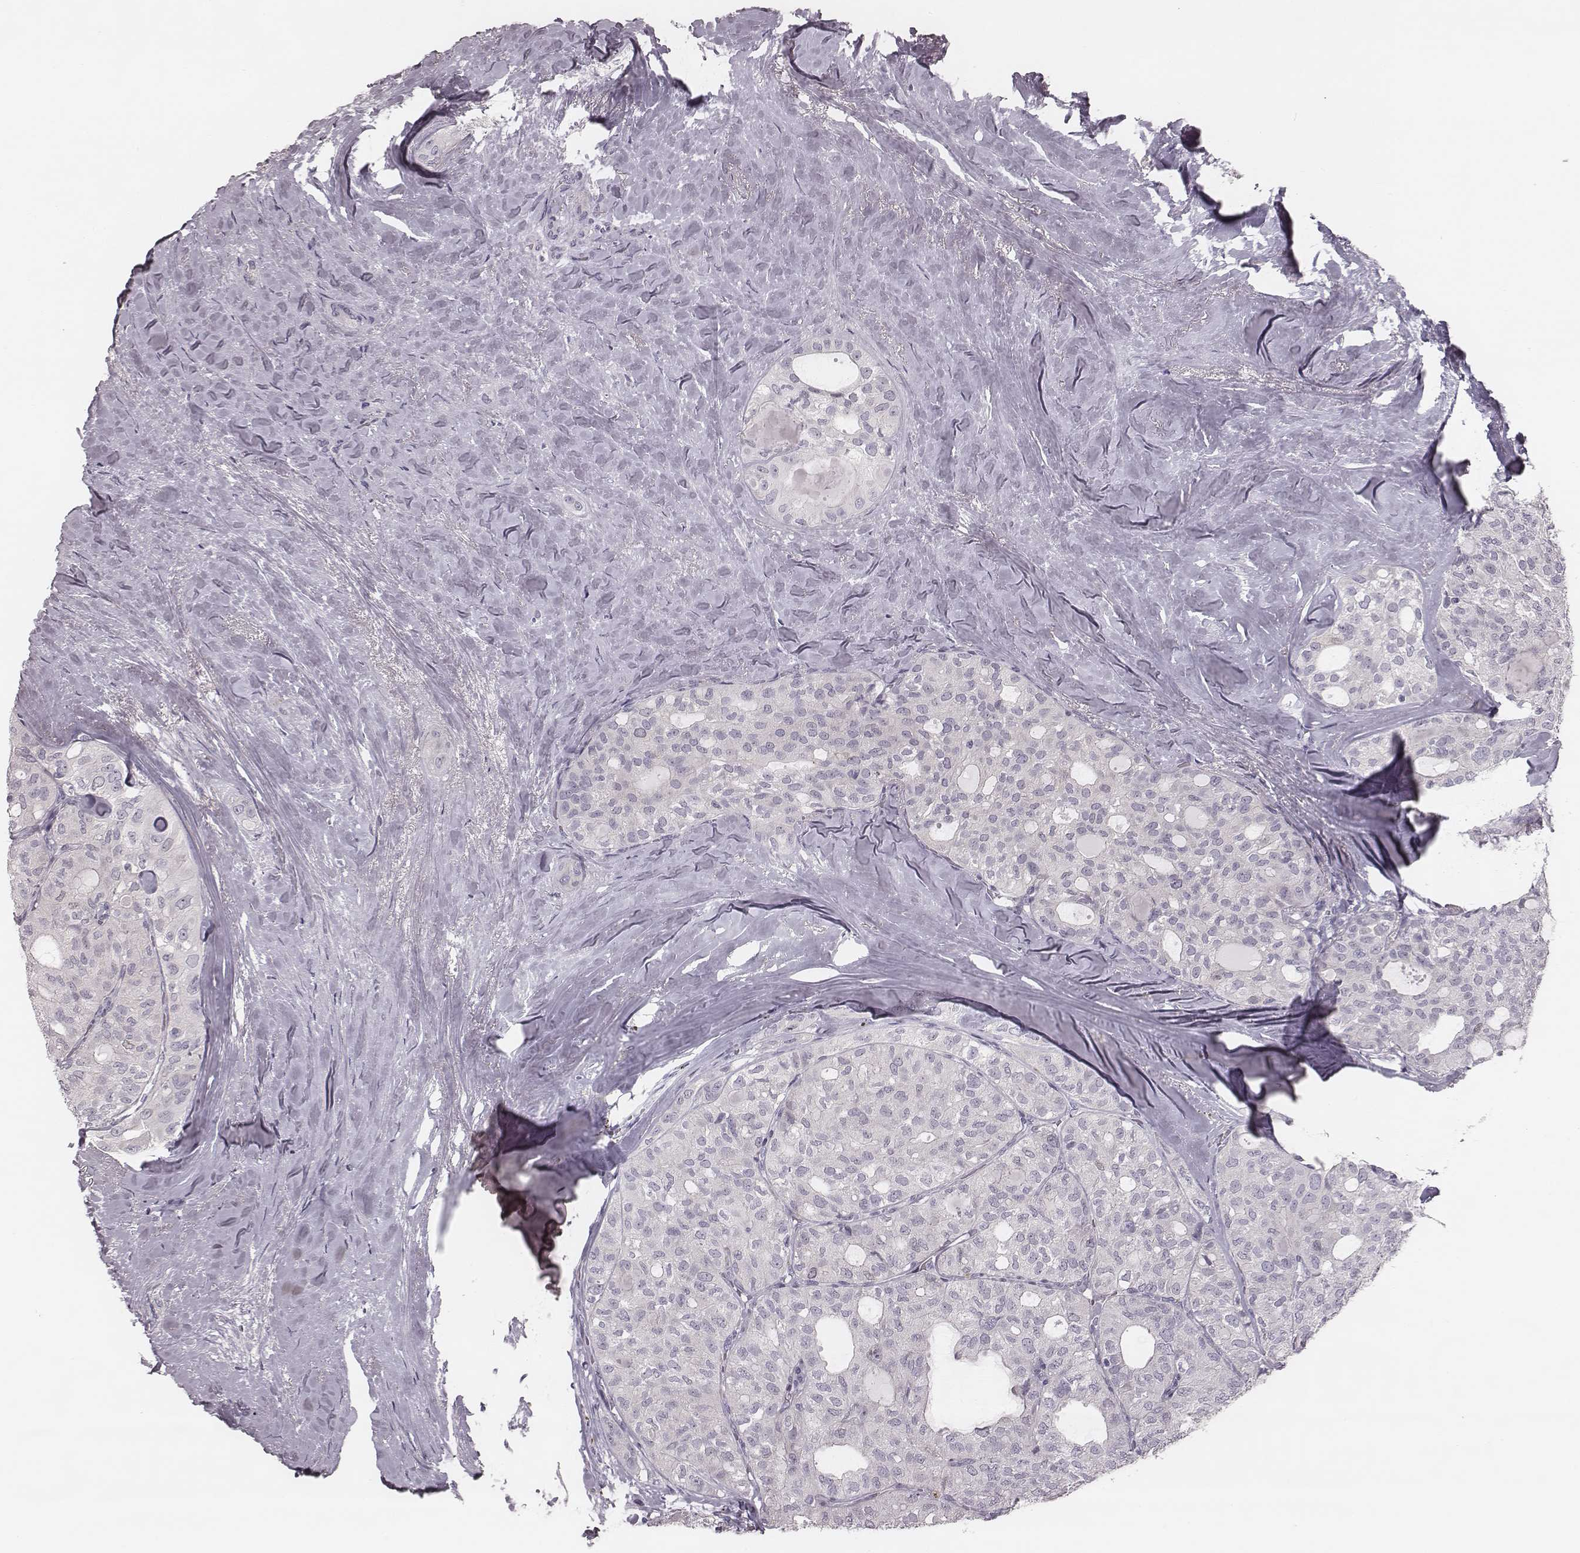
{"staining": {"intensity": "negative", "quantity": "none", "location": "none"}, "tissue": "thyroid cancer", "cell_type": "Tumor cells", "image_type": "cancer", "snomed": [{"axis": "morphology", "description": "Follicular adenoma carcinoma, NOS"}, {"axis": "topography", "description": "Thyroid gland"}], "caption": "High magnification brightfield microscopy of thyroid cancer (follicular adenoma carcinoma) stained with DAB (brown) and counterstained with hematoxylin (blue): tumor cells show no significant staining.", "gene": "SPA17", "patient": {"sex": "male", "age": 75}}